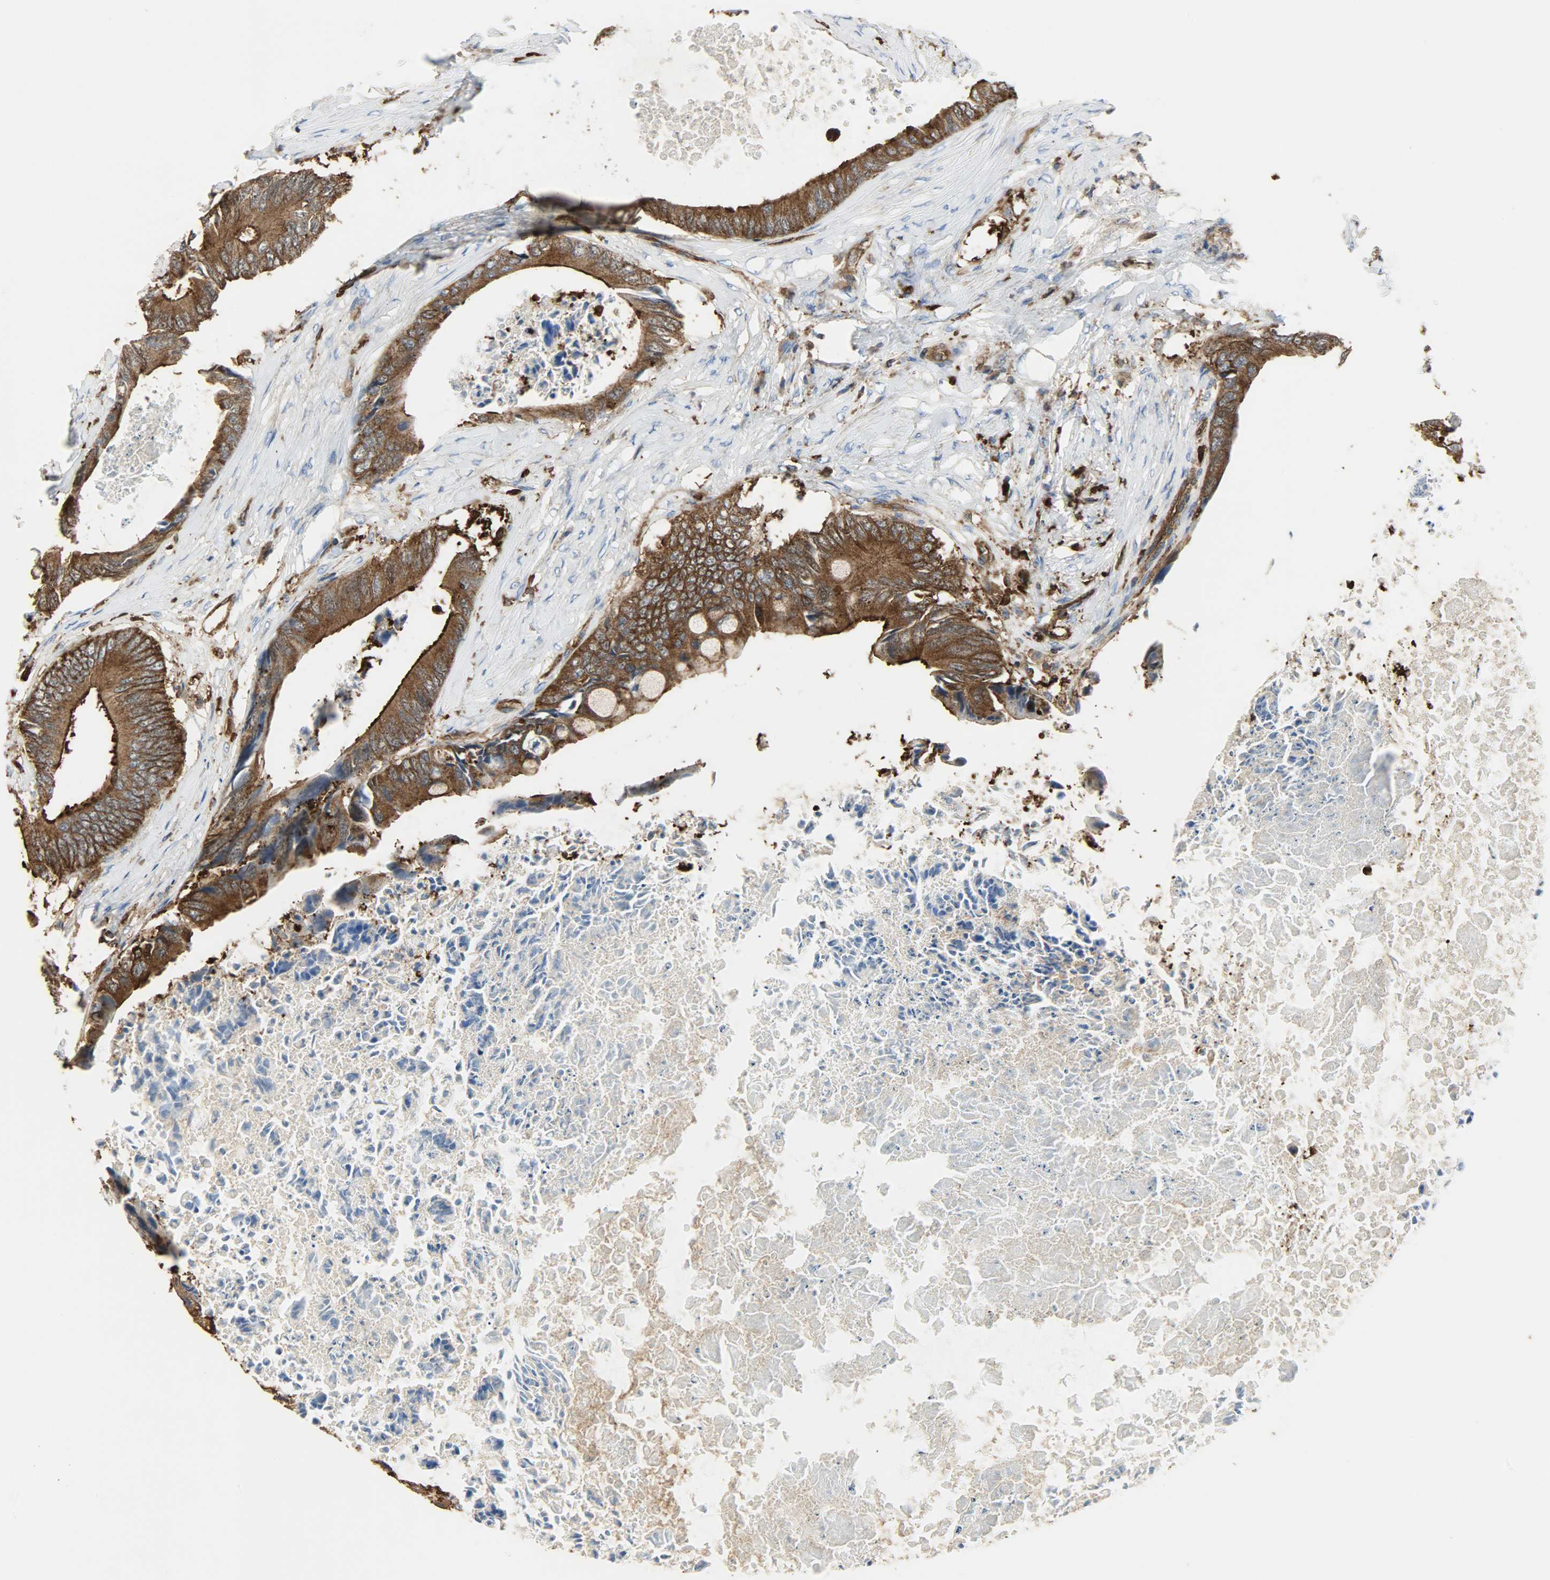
{"staining": {"intensity": "strong", "quantity": ">75%", "location": "cytoplasmic/membranous"}, "tissue": "colorectal cancer", "cell_type": "Tumor cells", "image_type": "cancer", "snomed": [{"axis": "morphology", "description": "Normal tissue, NOS"}, {"axis": "morphology", "description": "Adenocarcinoma, NOS"}, {"axis": "topography", "description": "Rectum"}, {"axis": "topography", "description": "Peripheral nerve tissue"}], "caption": "A photomicrograph of adenocarcinoma (colorectal) stained for a protein reveals strong cytoplasmic/membranous brown staining in tumor cells.", "gene": "VASP", "patient": {"sex": "female", "age": 77}}